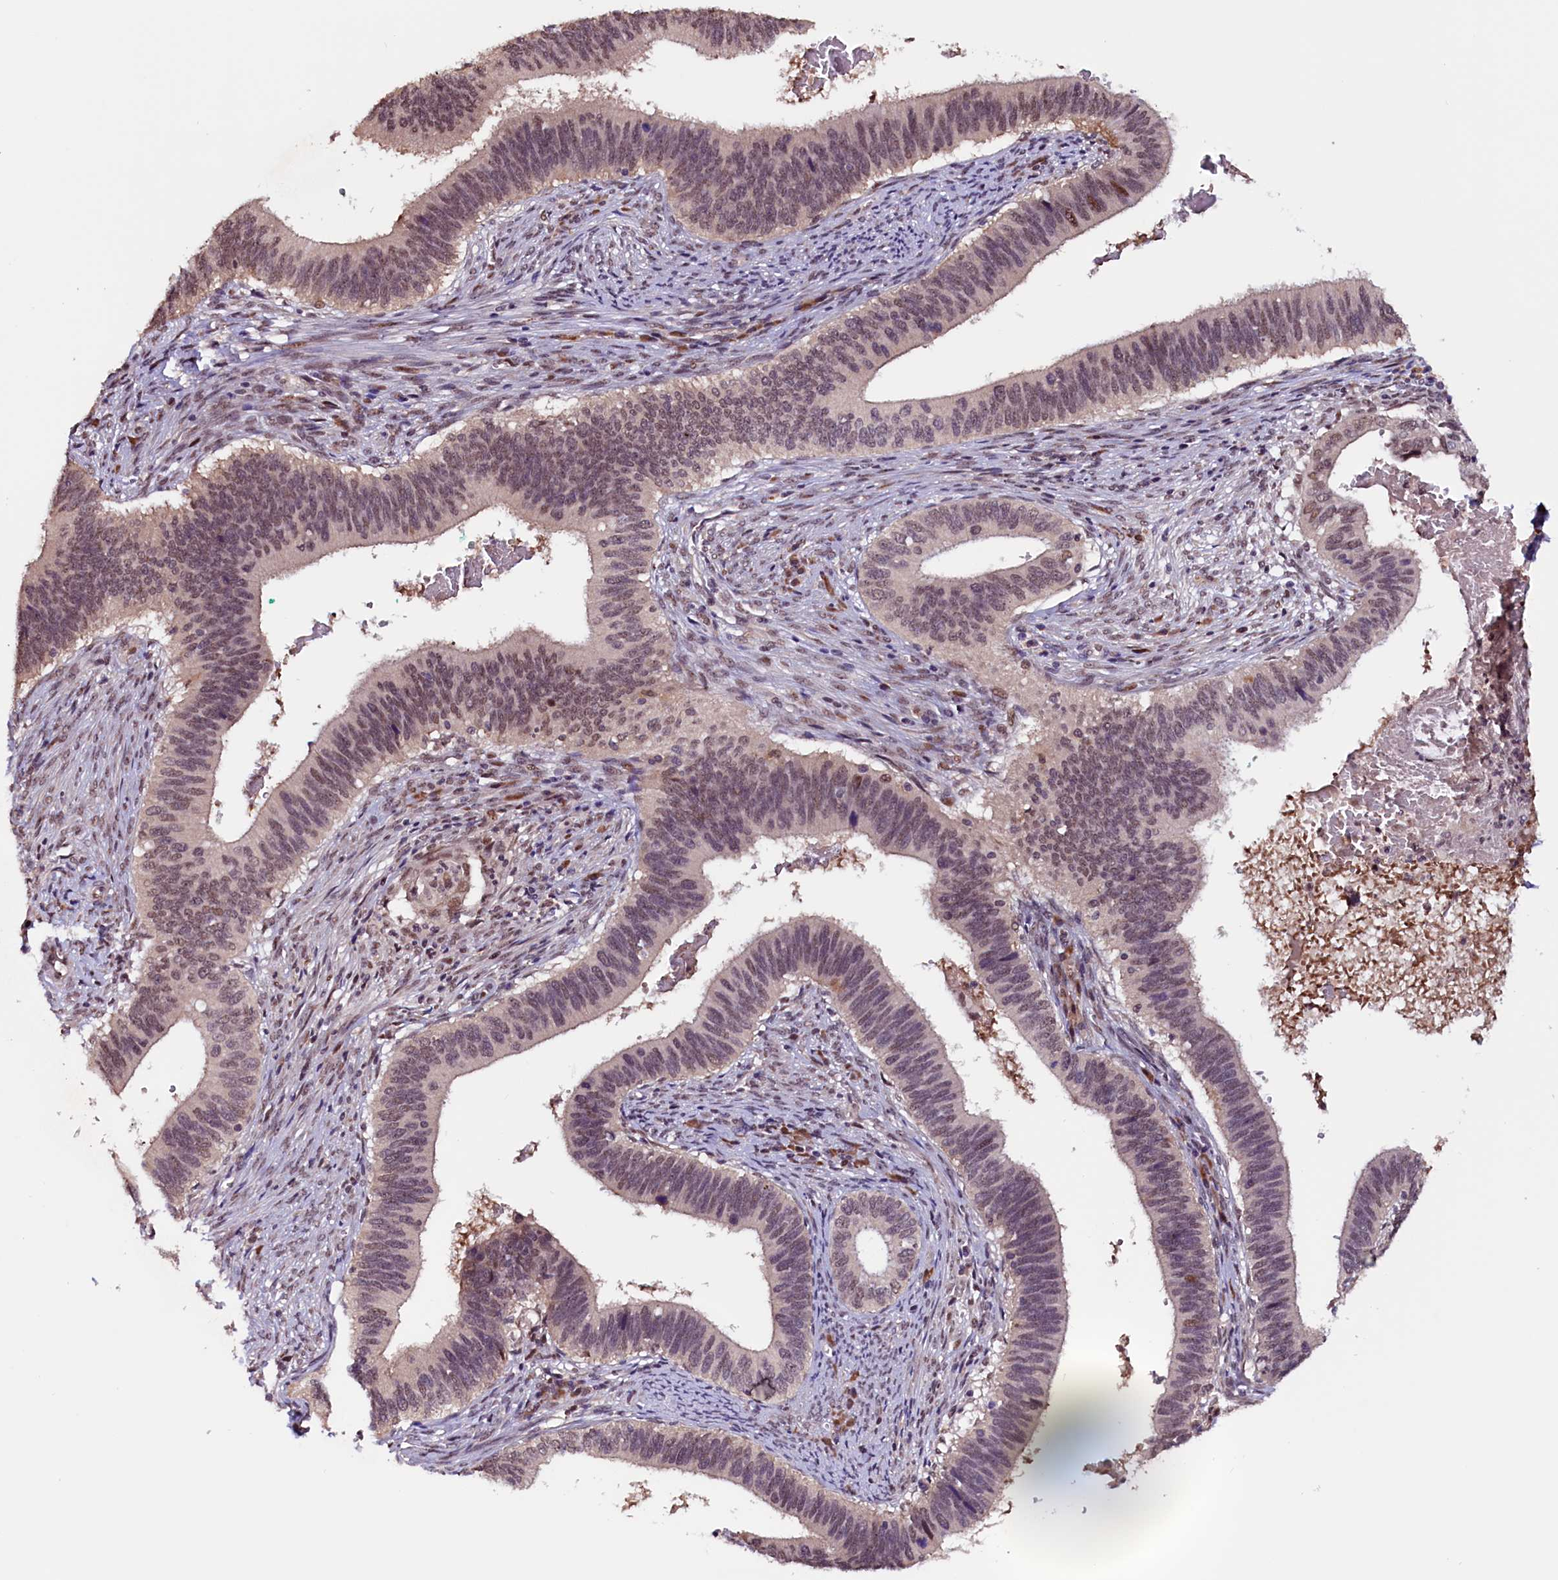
{"staining": {"intensity": "moderate", "quantity": ">75%", "location": "nuclear"}, "tissue": "cervical cancer", "cell_type": "Tumor cells", "image_type": "cancer", "snomed": [{"axis": "morphology", "description": "Adenocarcinoma, NOS"}, {"axis": "topography", "description": "Cervix"}], "caption": "Immunohistochemical staining of human cervical cancer (adenocarcinoma) reveals moderate nuclear protein positivity in about >75% of tumor cells.", "gene": "RNMT", "patient": {"sex": "female", "age": 42}}